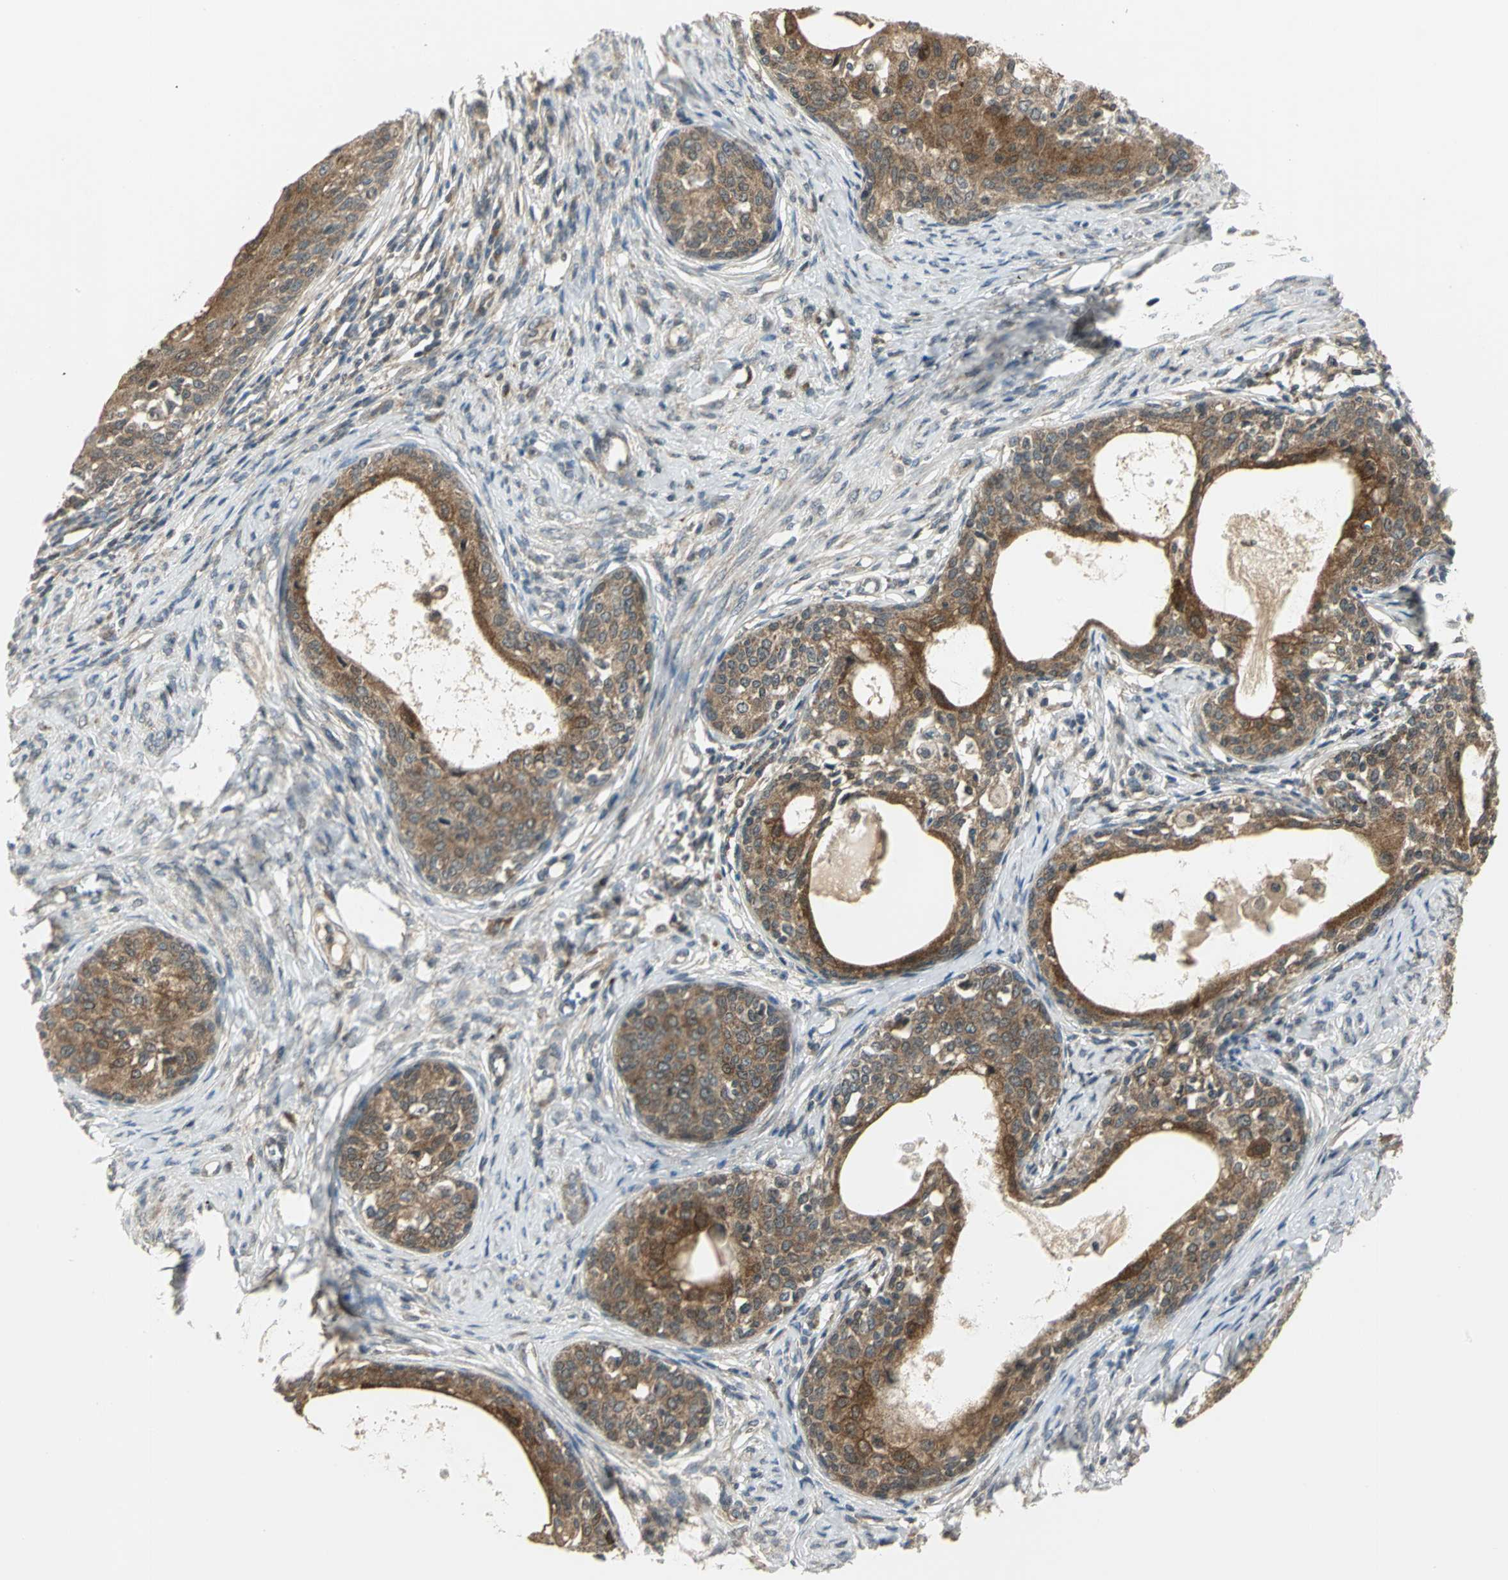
{"staining": {"intensity": "moderate", "quantity": ">75%", "location": "cytoplasmic/membranous"}, "tissue": "cervical cancer", "cell_type": "Tumor cells", "image_type": "cancer", "snomed": [{"axis": "morphology", "description": "Squamous cell carcinoma, NOS"}, {"axis": "morphology", "description": "Adenocarcinoma, NOS"}, {"axis": "topography", "description": "Cervix"}], "caption": "Moderate cytoplasmic/membranous protein expression is identified in about >75% of tumor cells in cervical cancer (squamous cell carcinoma).", "gene": "MAPK8IP3", "patient": {"sex": "female", "age": 52}}